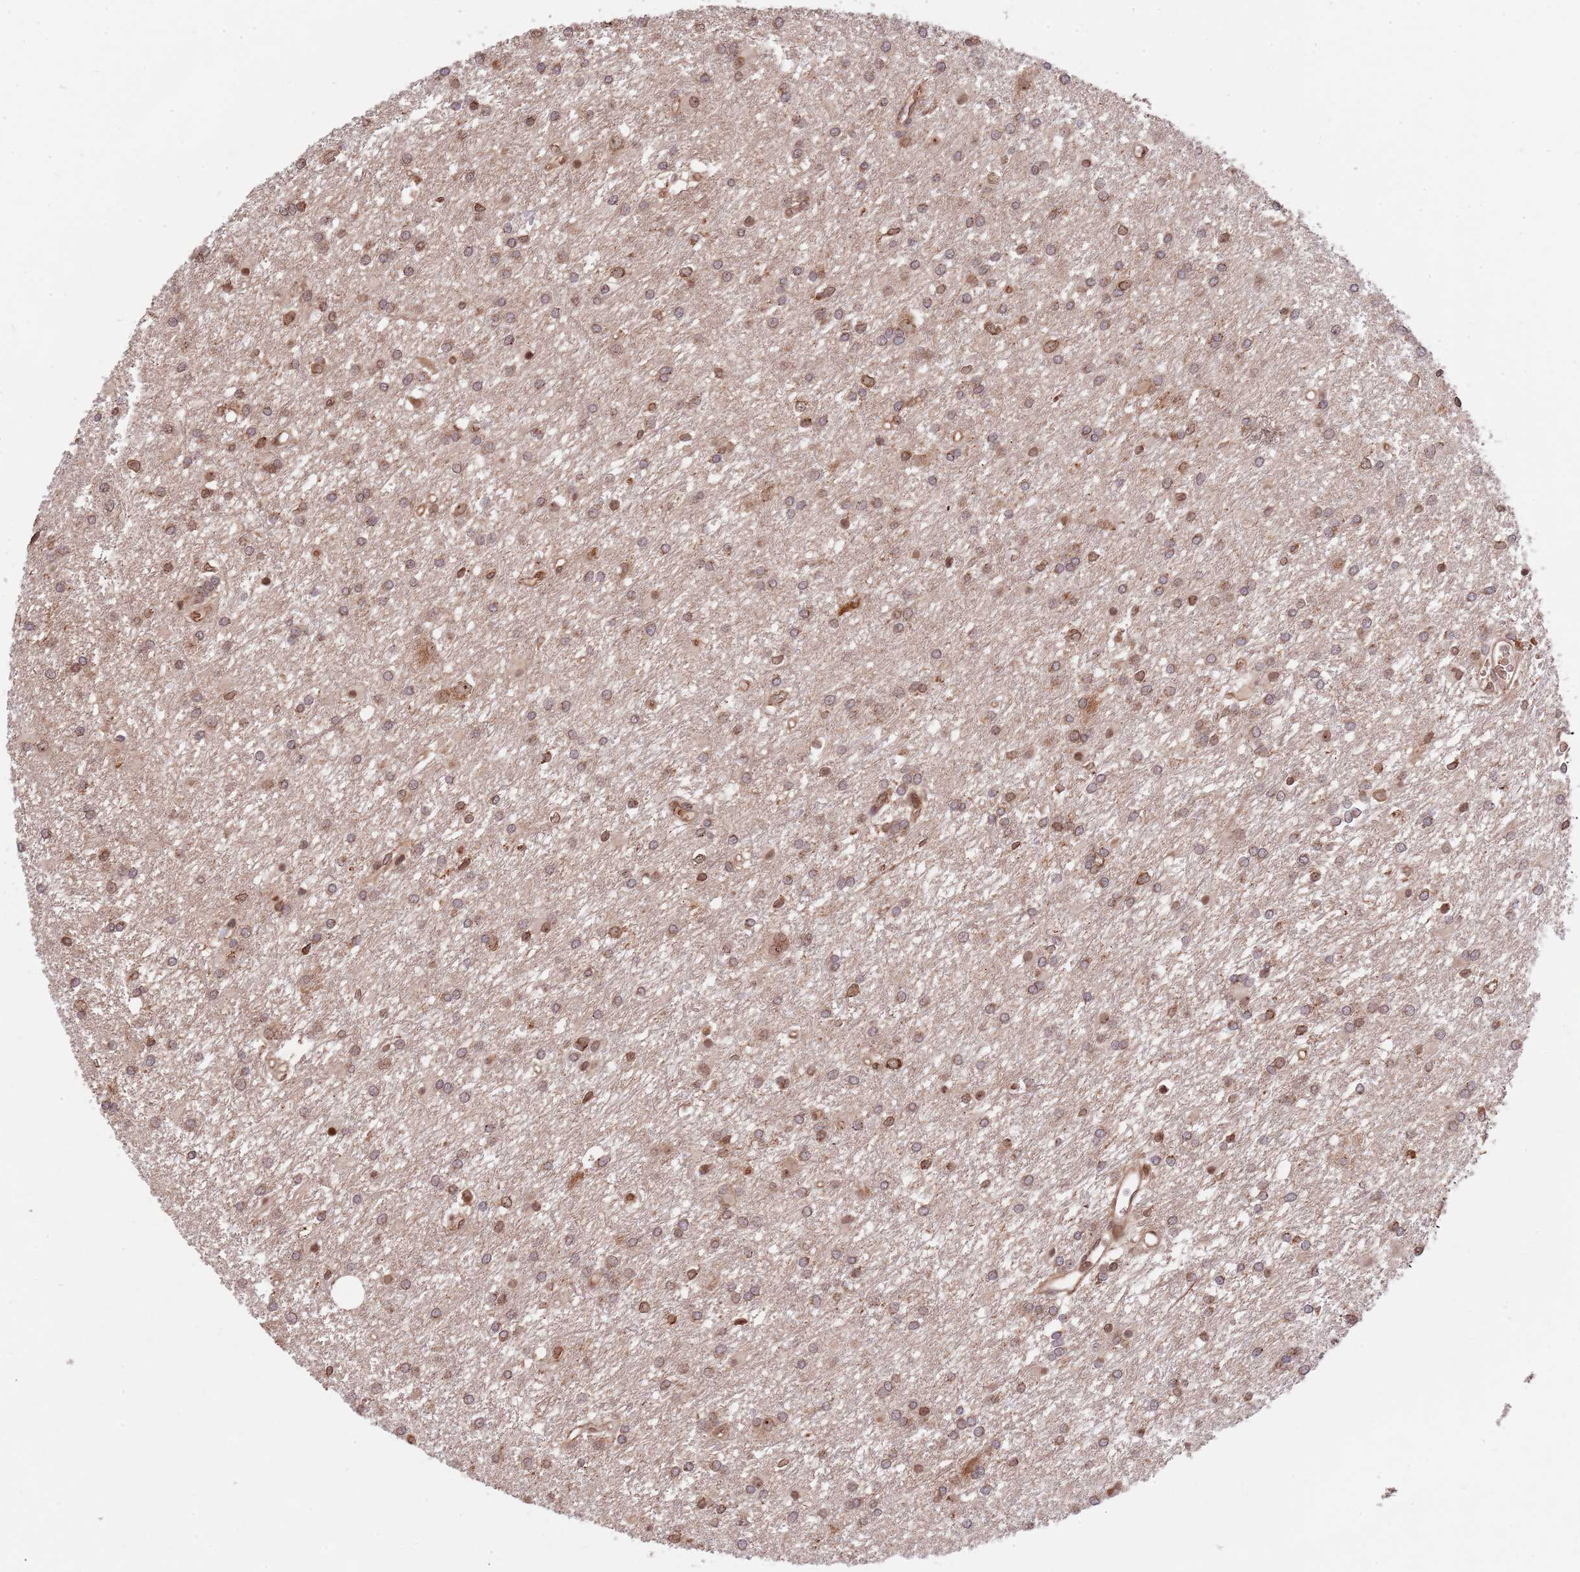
{"staining": {"intensity": "moderate", "quantity": "25%-75%", "location": "cytoplasmic/membranous,nuclear"}, "tissue": "glioma", "cell_type": "Tumor cells", "image_type": "cancer", "snomed": [{"axis": "morphology", "description": "Glioma, malignant, High grade"}, {"axis": "topography", "description": "Brain"}], "caption": "Approximately 25%-75% of tumor cells in human malignant high-grade glioma show moderate cytoplasmic/membranous and nuclear protein staining as visualized by brown immunohistochemical staining.", "gene": "DCHS1", "patient": {"sex": "female", "age": 50}}